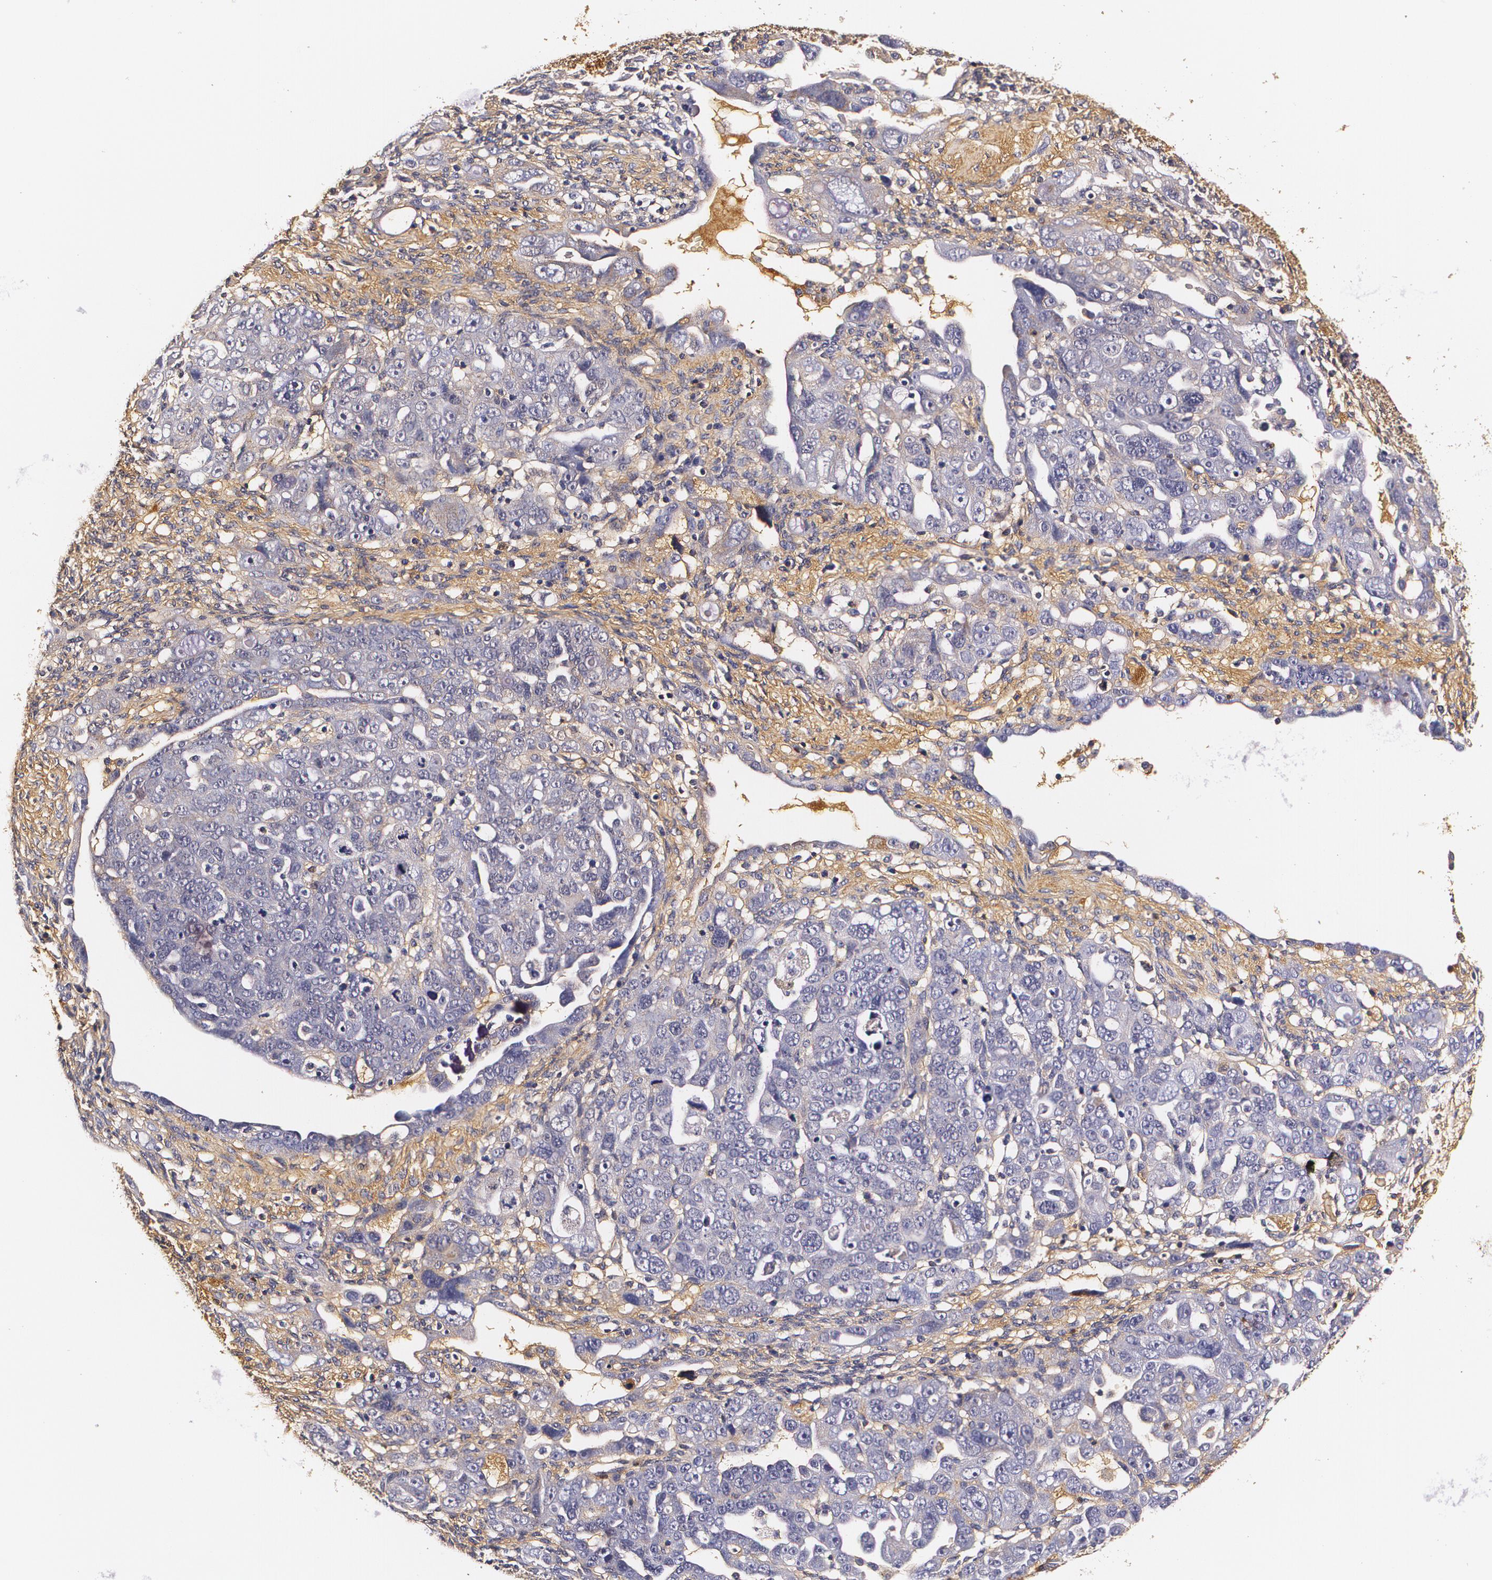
{"staining": {"intensity": "negative", "quantity": "none", "location": "none"}, "tissue": "ovarian cancer", "cell_type": "Tumor cells", "image_type": "cancer", "snomed": [{"axis": "morphology", "description": "Cystadenocarcinoma, serous, NOS"}, {"axis": "topography", "description": "Ovary"}], "caption": "There is no significant positivity in tumor cells of ovarian cancer (serous cystadenocarcinoma). (Brightfield microscopy of DAB (3,3'-diaminobenzidine) IHC at high magnification).", "gene": "TTR", "patient": {"sex": "female", "age": 66}}